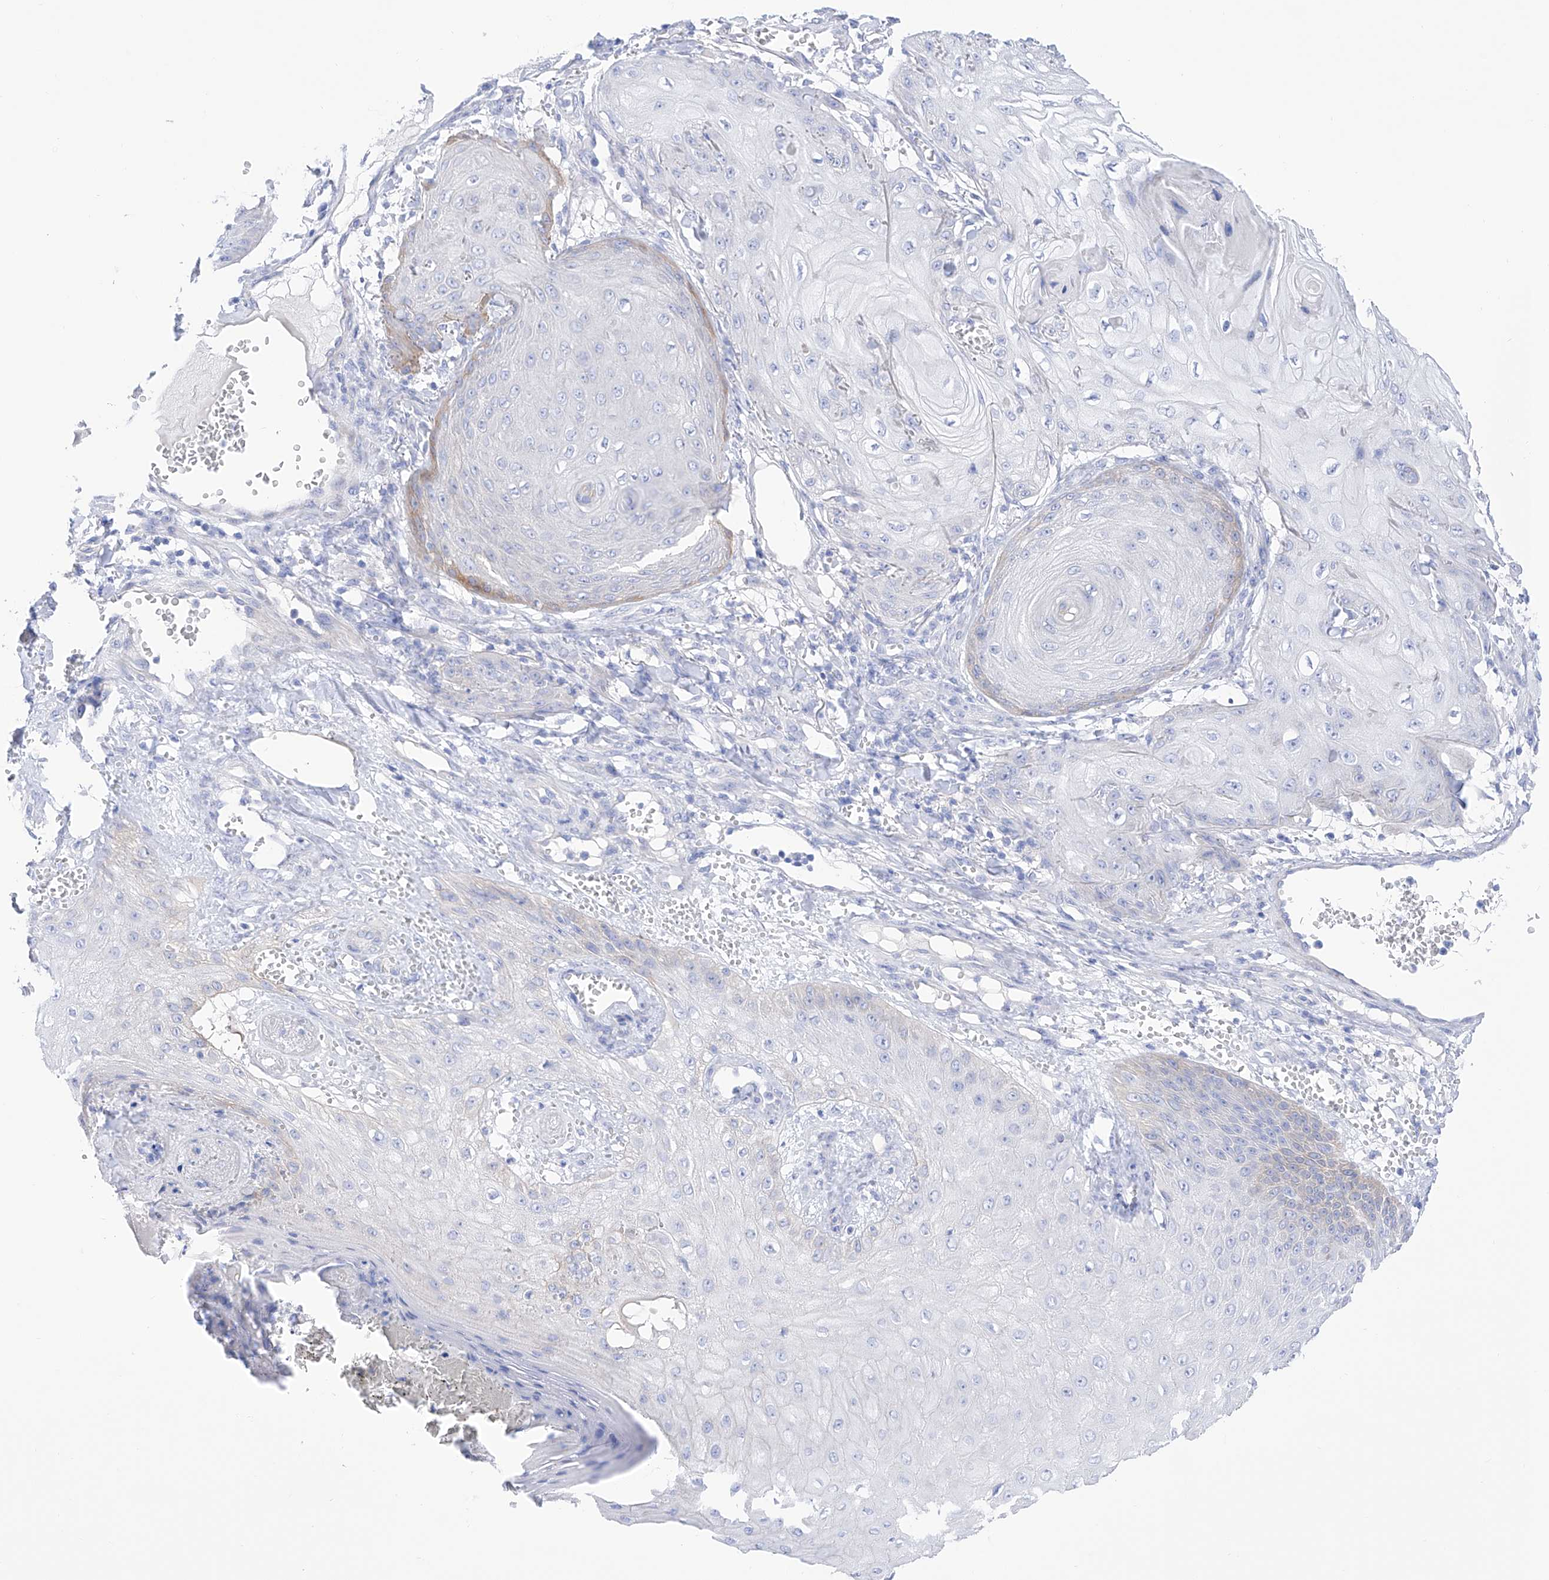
{"staining": {"intensity": "negative", "quantity": "none", "location": "none"}, "tissue": "skin cancer", "cell_type": "Tumor cells", "image_type": "cancer", "snomed": [{"axis": "morphology", "description": "Squamous cell carcinoma, NOS"}, {"axis": "topography", "description": "Skin"}], "caption": "Immunohistochemical staining of skin cancer (squamous cell carcinoma) reveals no significant expression in tumor cells.", "gene": "TRPC7", "patient": {"sex": "male", "age": 74}}